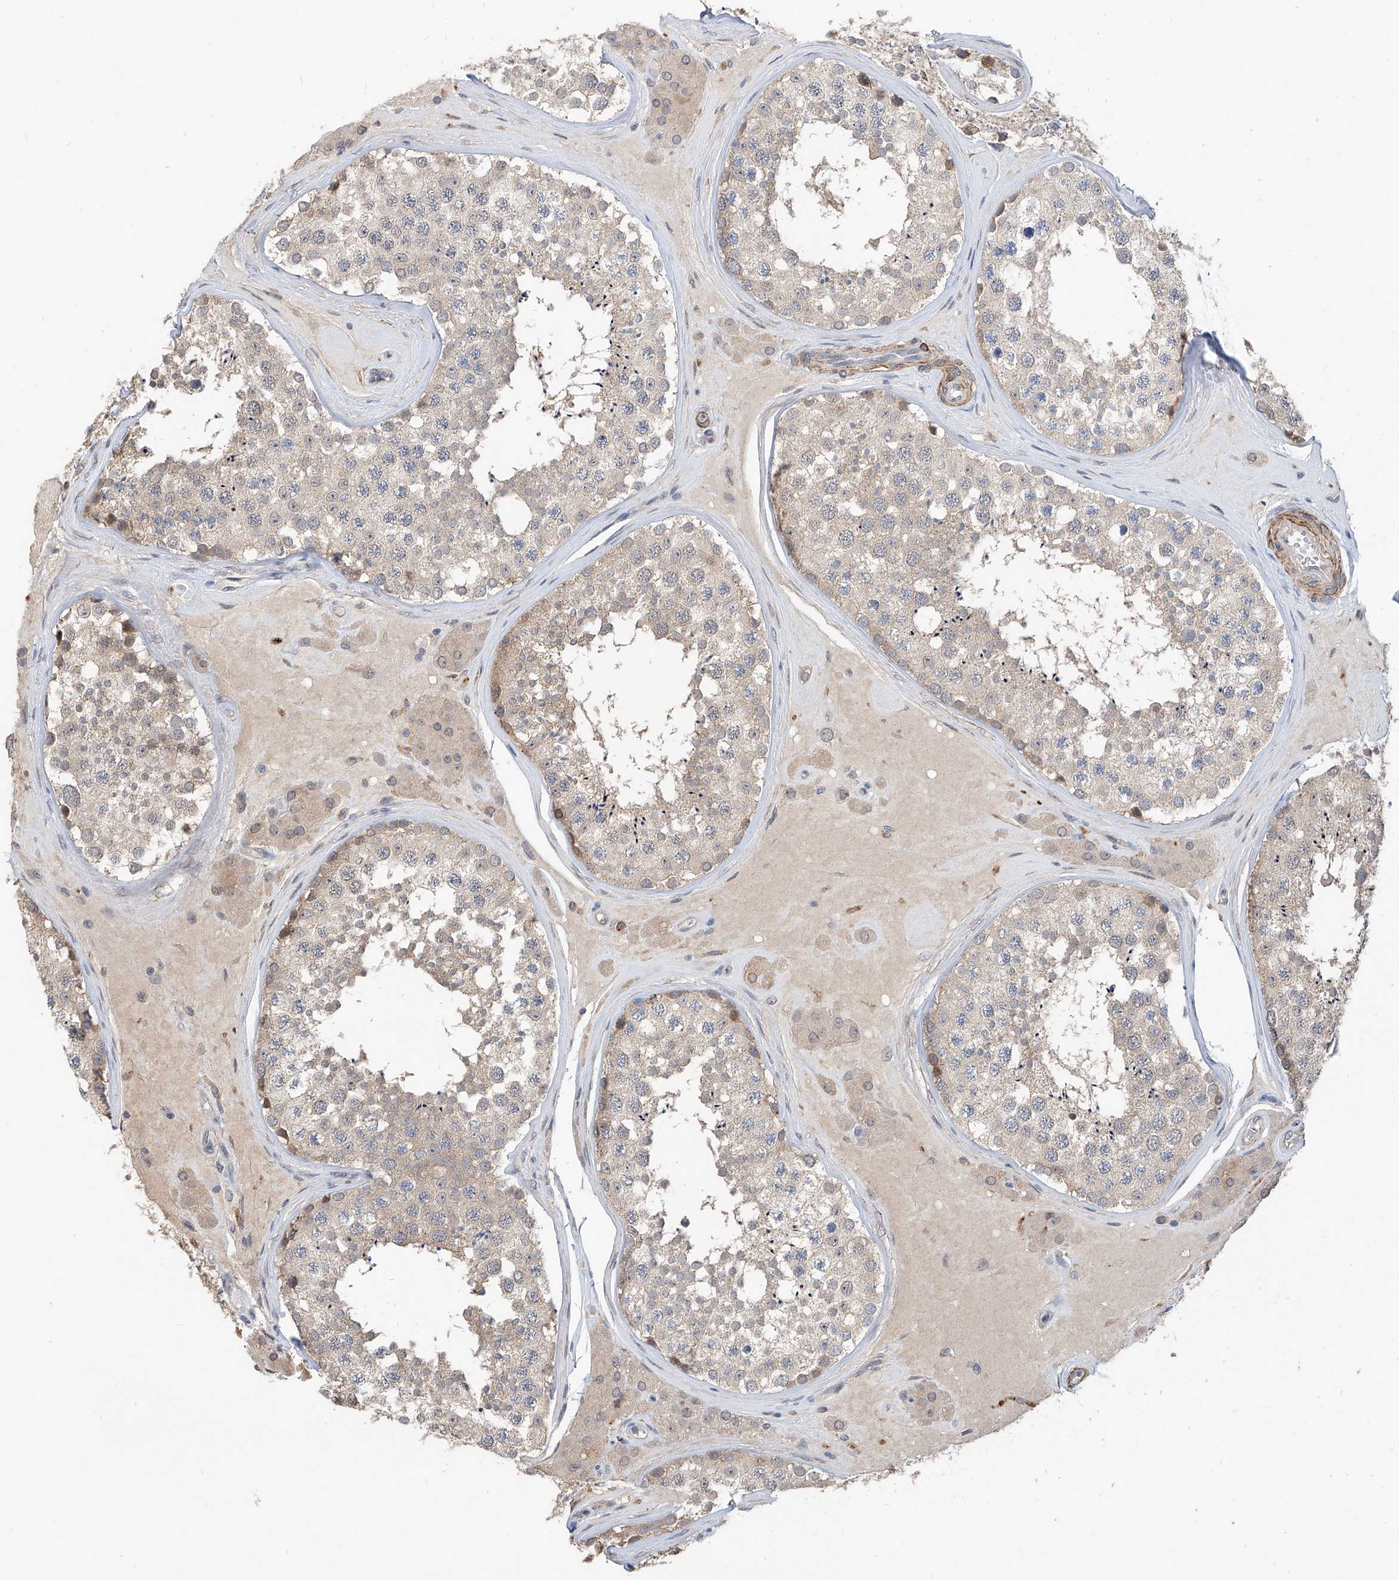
{"staining": {"intensity": "moderate", "quantity": "<25%", "location": "cytoplasmic/membranous"}, "tissue": "testis", "cell_type": "Cells in seminiferous ducts", "image_type": "normal", "snomed": [{"axis": "morphology", "description": "Normal tissue, NOS"}, {"axis": "topography", "description": "Testis"}], "caption": "An immunohistochemistry image of benign tissue is shown. Protein staining in brown highlights moderate cytoplasmic/membranous positivity in testis within cells in seminiferous ducts.", "gene": "MAGEE2", "patient": {"sex": "male", "age": 46}}